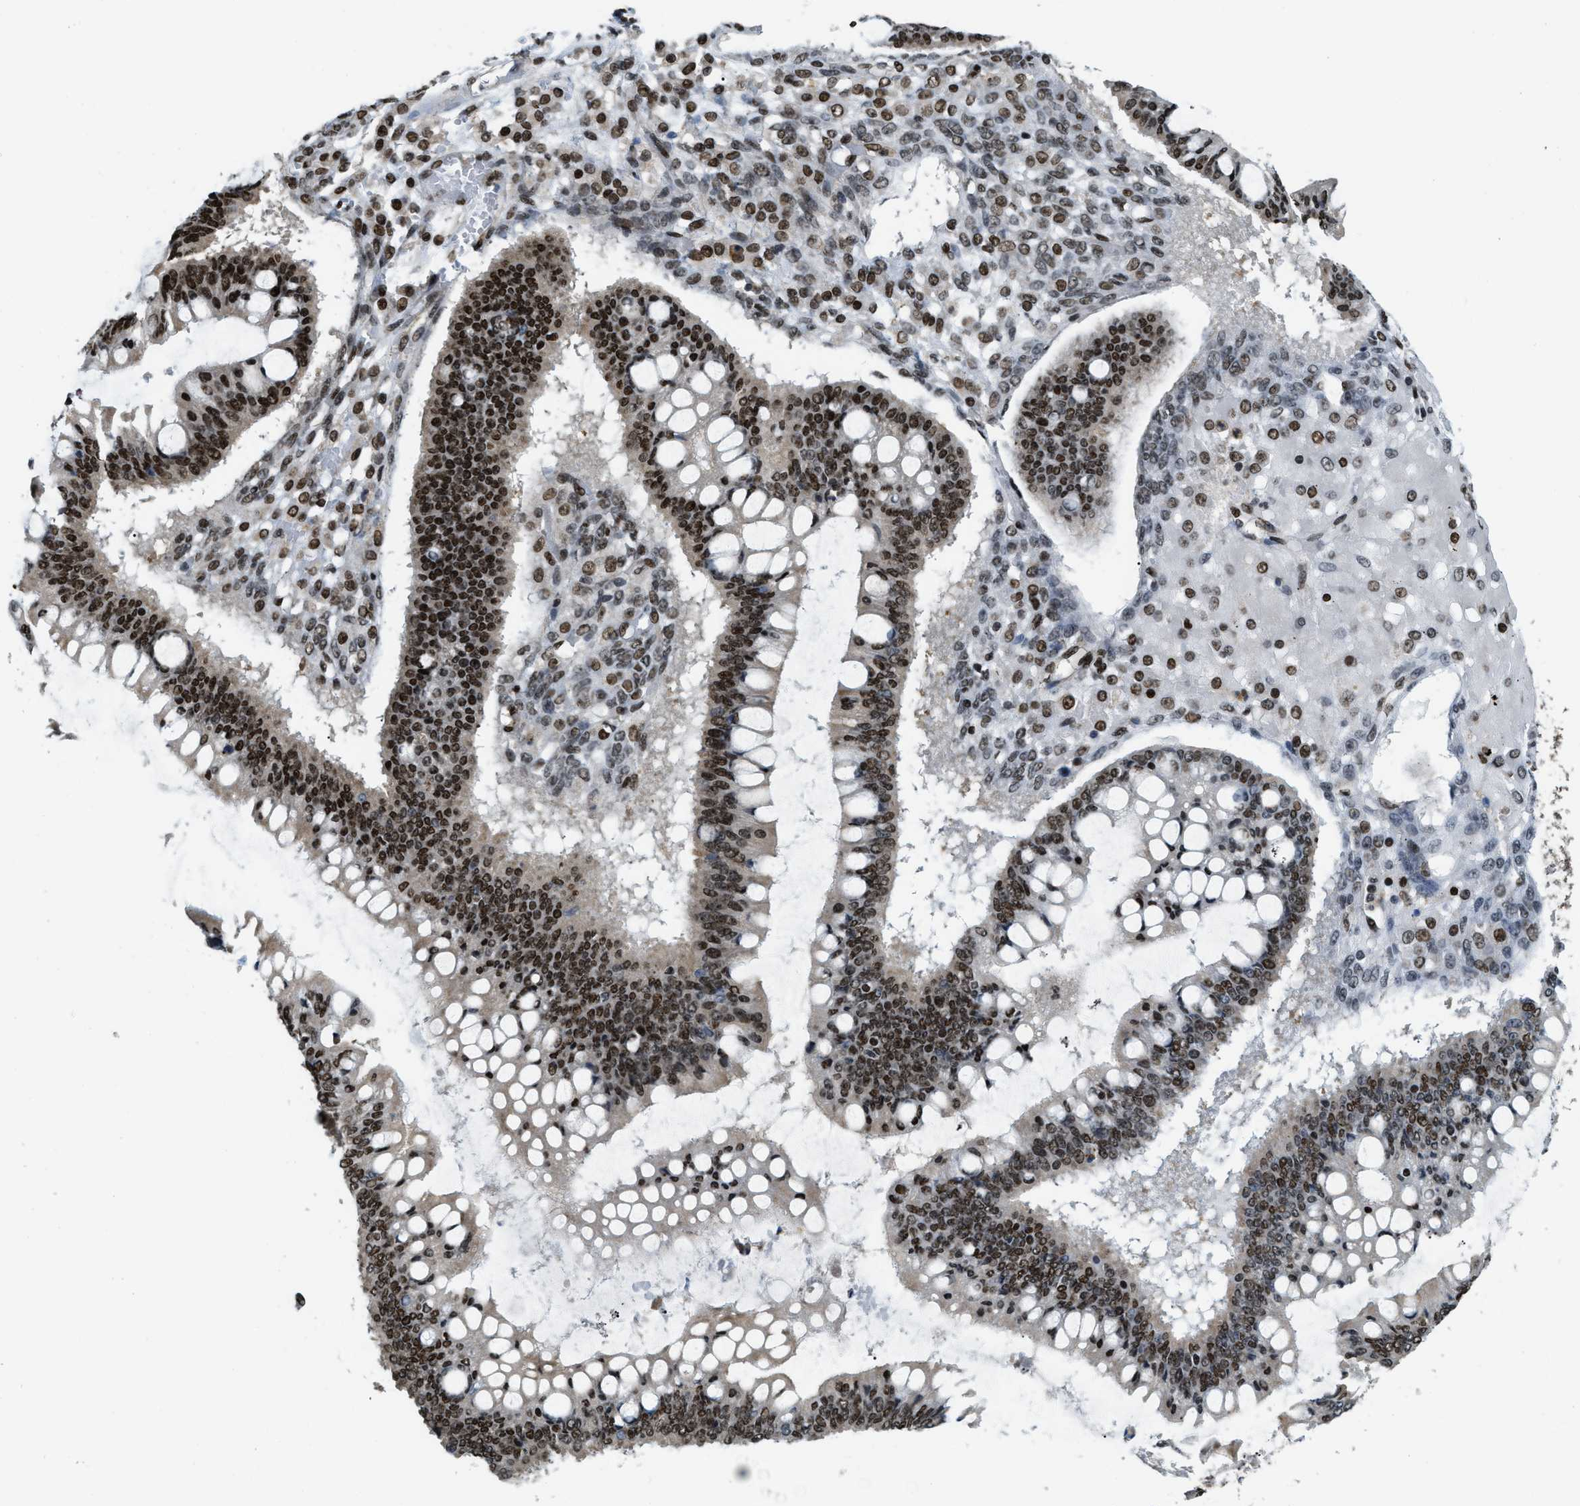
{"staining": {"intensity": "moderate", "quantity": ">75%", "location": "nuclear"}, "tissue": "ovarian cancer", "cell_type": "Tumor cells", "image_type": "cancer", "snomed": [{"axis": "morphology", "description": "Cystadenocarcinoma, mucinous, NOS"}, {"axis": "topography", "description": "Ovary"}], "caption": "Immunohistochemistry (IHC) (DAB) staining of ovarian cancer (mucinous cystadenocarcinoma) shows moderate nuclear protein expression in about >75% of tumor cells.", "gene": "NUMA1", "patient": {"sex": "female", "age": 73}}